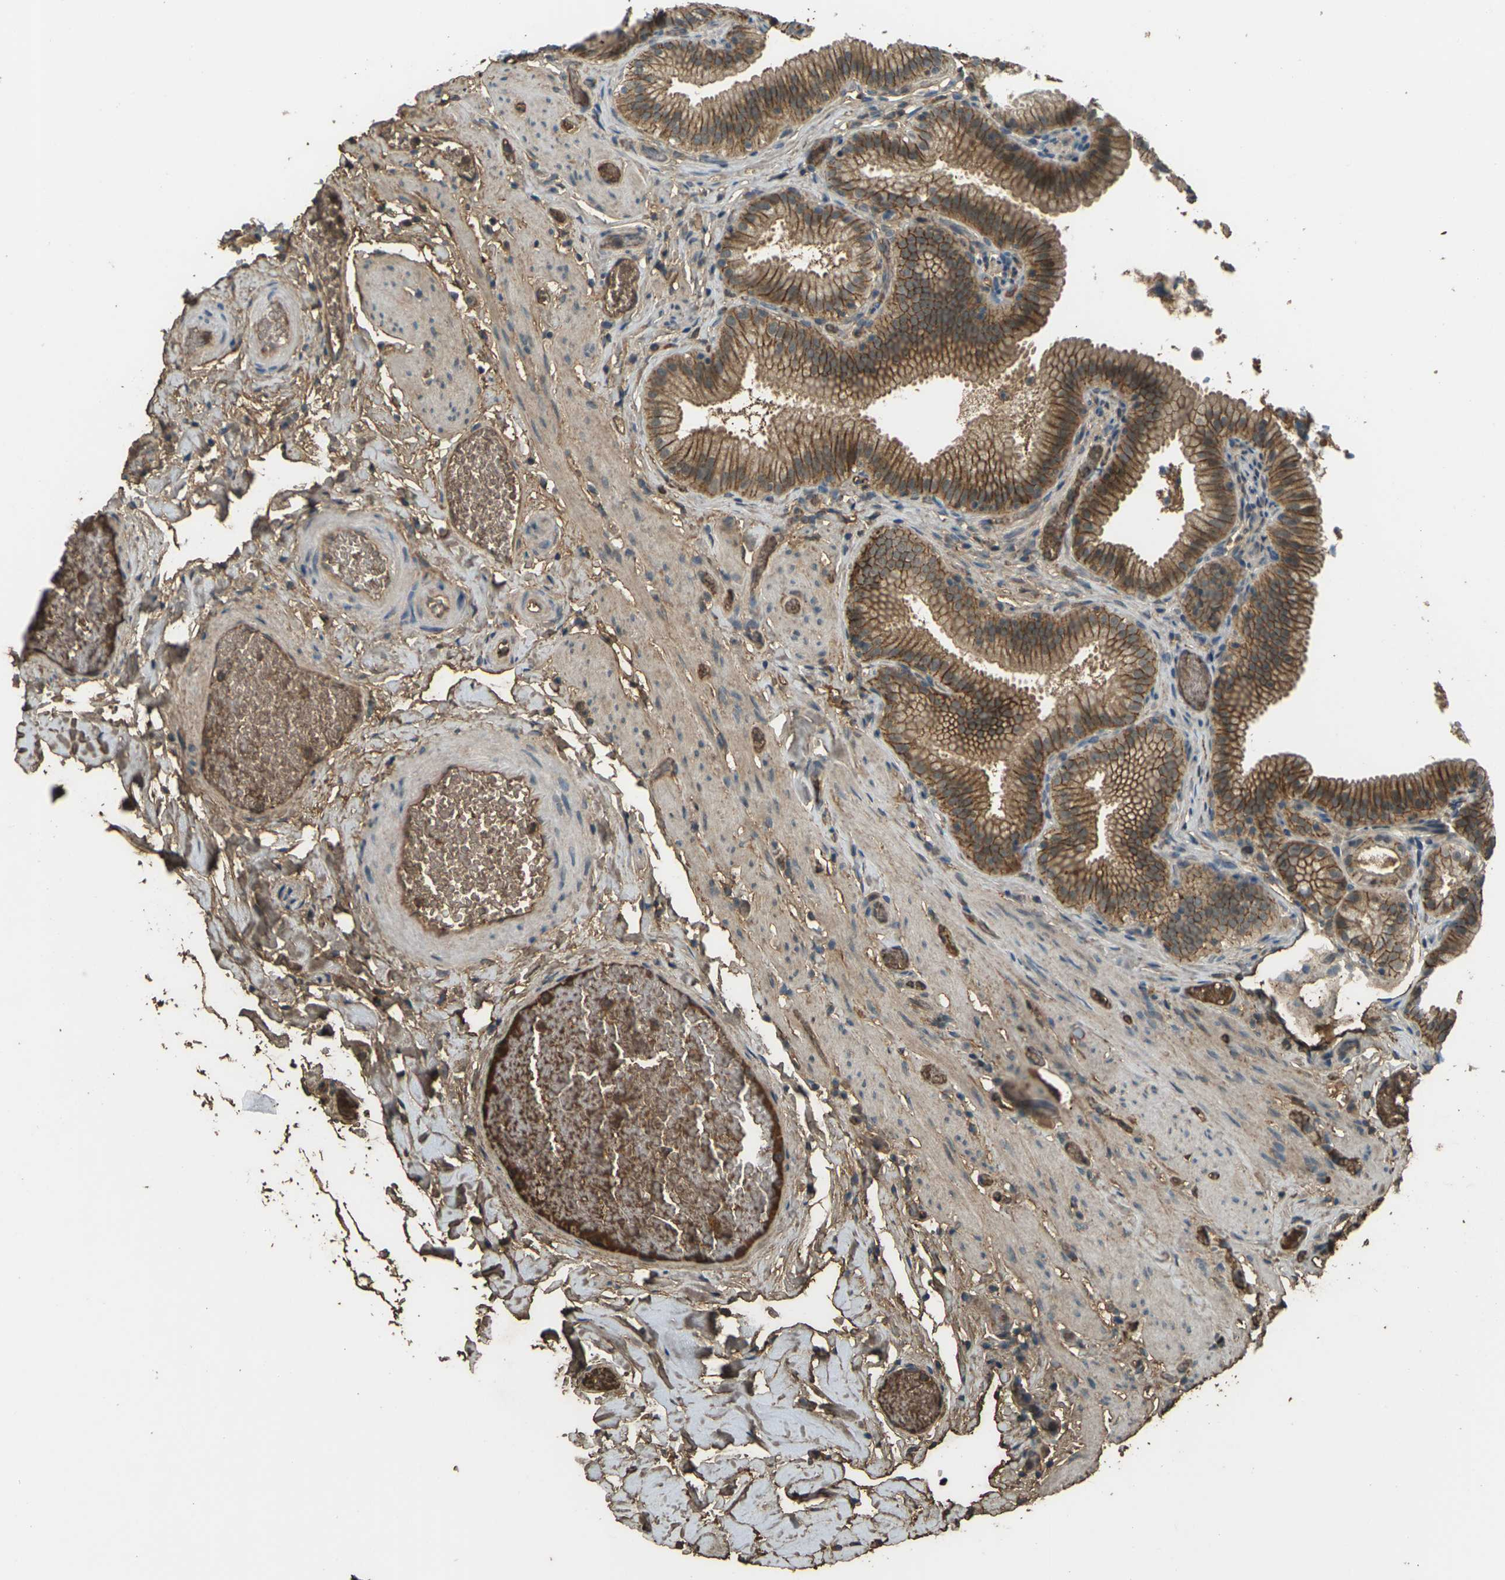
{"staining": {"intensity": "strong", "quantity": ">75%", "location": "cytoplasmic/membranous"}, "tissue": "gallbladder", "cell_type": "Glandular cells", "image_type": "normal", "snomed": [{"axis": "morphology", "description": "Normal tissue, NOS"}, {"axis": "topography", "description": "Gallbladder"}], "caption": "Immunohistochemical staining of unremarkable human gallbladder demonstrates >75% levels of strong cytoplasmic/membranous protein staining in approximately >75% of glandular cells. The protein of interest is shown in brown color, while the nuclei are stained blue.", "gene": "CYP1B1", "patient": {"sex": "male", "age": 54}}